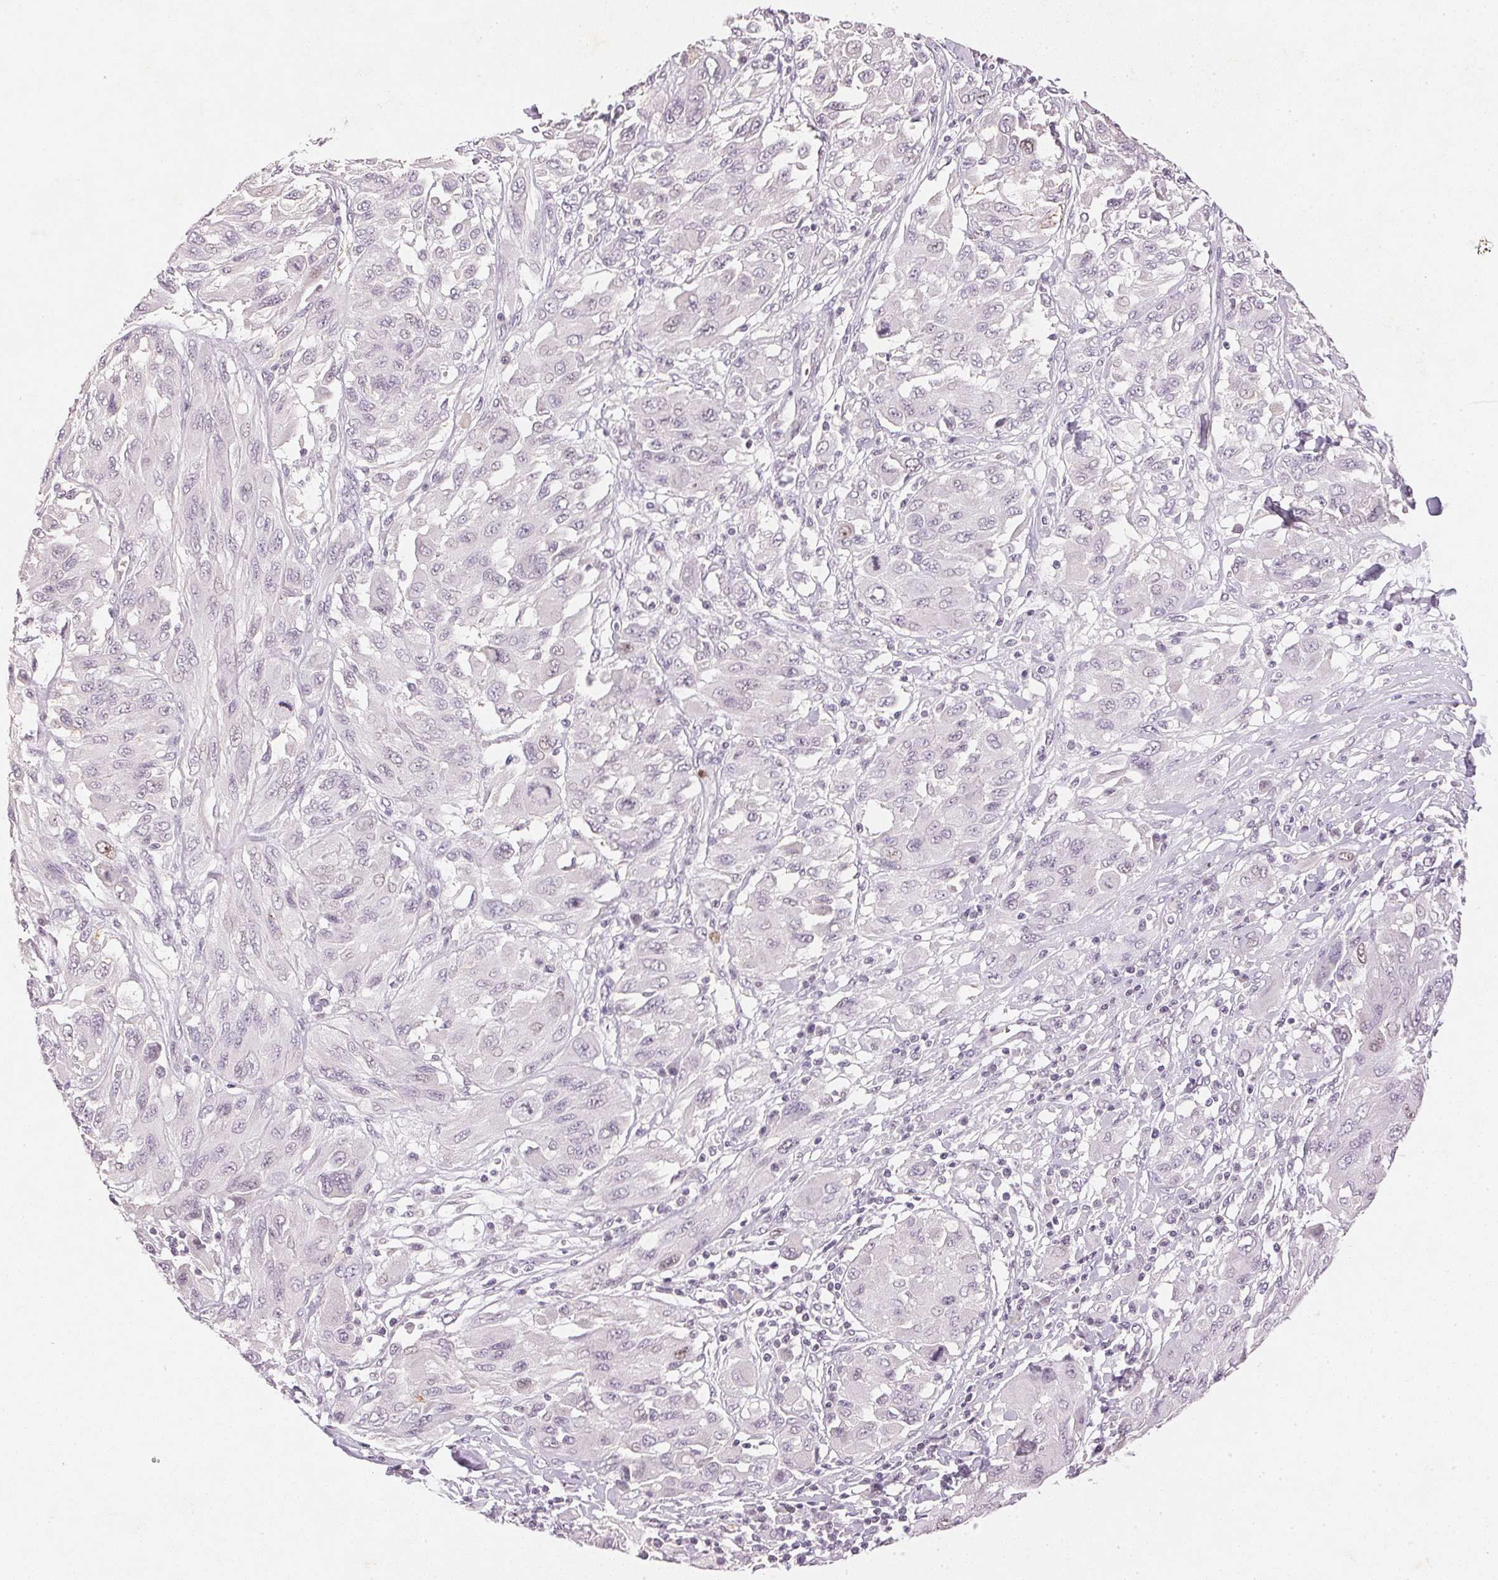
{"staining": {"intensity": "negative", "quantity": "none", "location": "none"}, "tissue": "melanoma", "cell_type": "Tumor cells", "image_type": "cancer", "snomed": [{"axis": "morphology", "description": "Malignant melanoma, NOS"}, {"axis": "topography", "description": "Skin"}], "caption": "This histopathology image is of malignant melanoma stained with immunohistochemistry to label a protein in brown with the nuclei are counter-stained blue. There is no positivity in tumor cells.", "gene": "SMTN", "patient": {"sex": "female", "age": 91}}